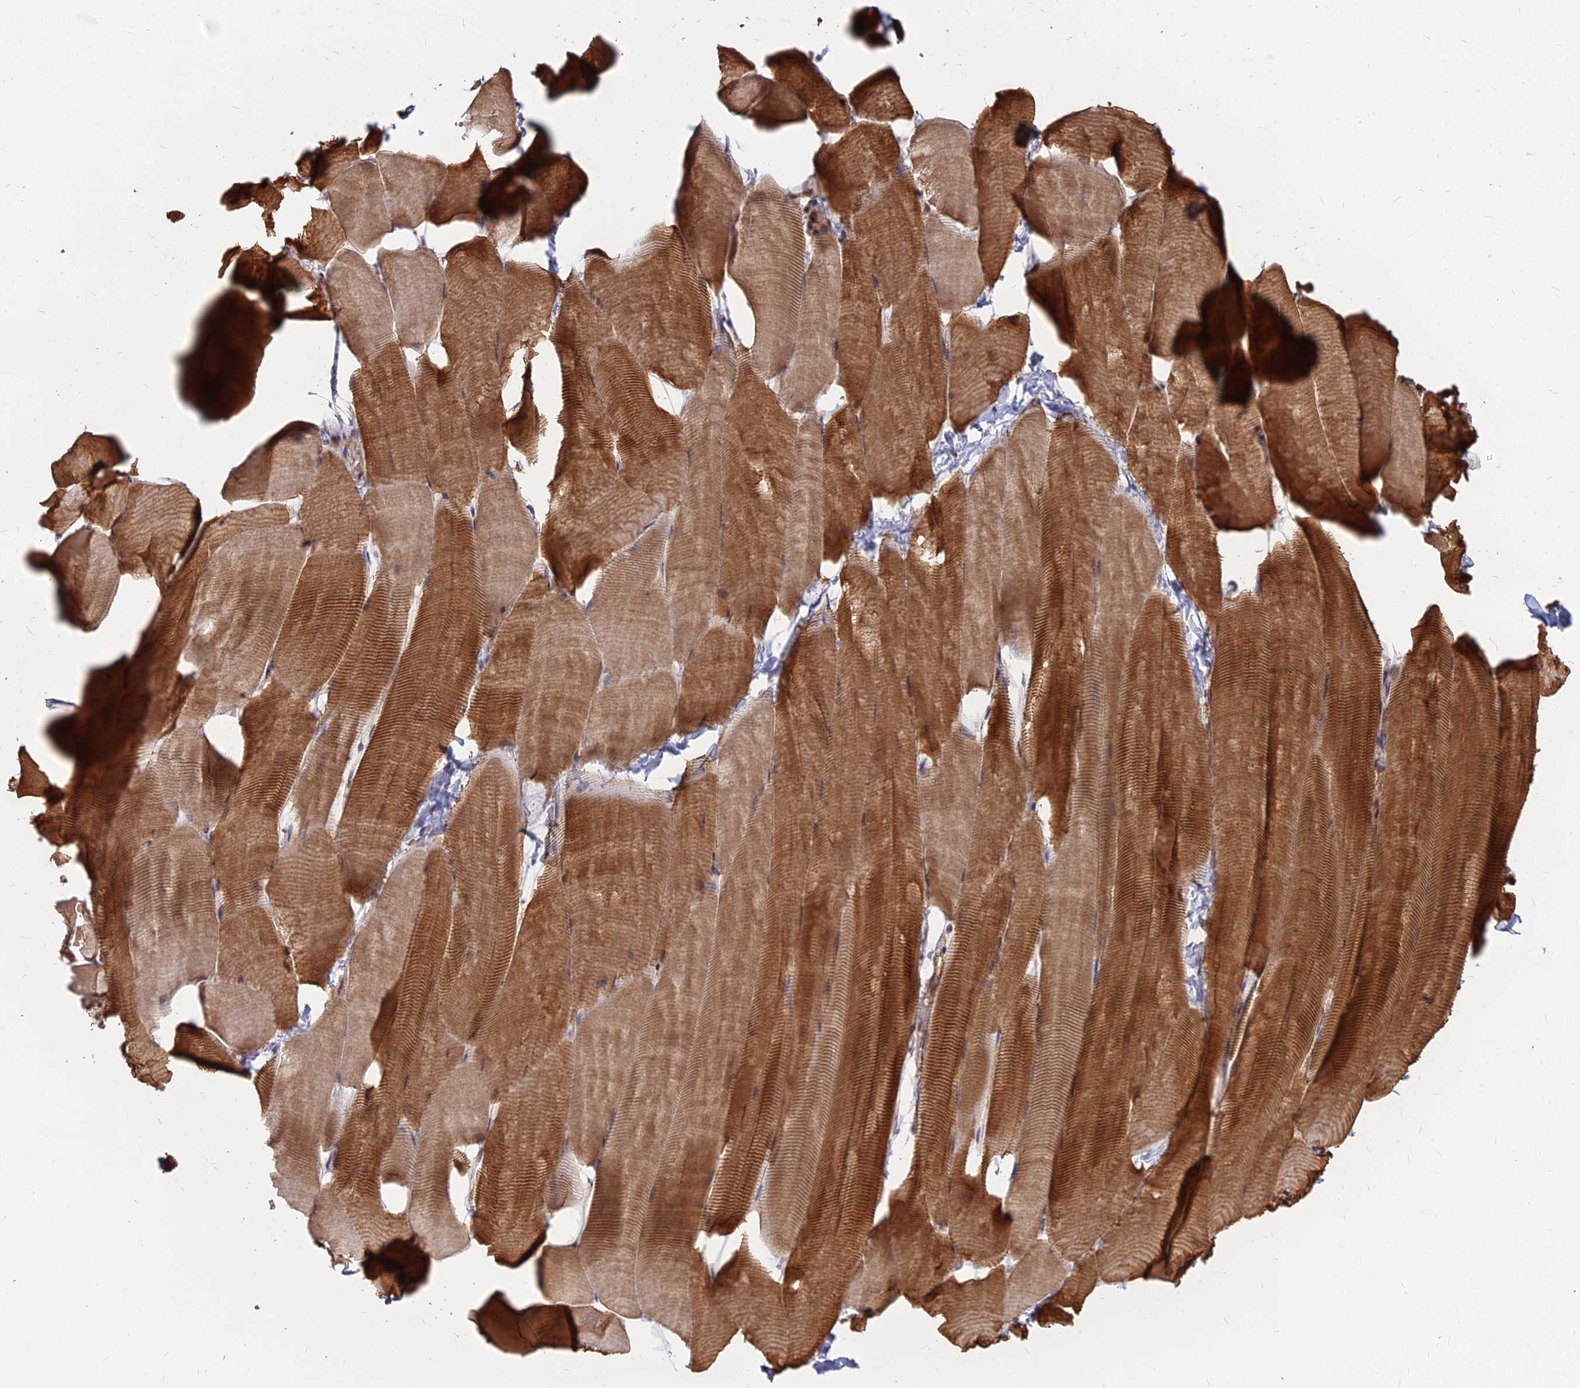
{"staining": {"intensity": "strong", "quantity": "25%-75%", "location": "cytoplasmic/membranous,nuclear"}, "tissue": "skeletal muscle", "cell_type": "Myocytes", "image_type": "normal", "snomed": [{"axis": "morphology", "description": "Normal tissue, NOS"}, {"axis": "topography", "description": "Skeletal muscle"}], "caption": "High-magnification brightfield microscopy of unremarkable skeletal muscle stained with DAB (3,3'-diaminobenzidine) (brown) and counterstained with hematoxylin (blue). myocytes exhibit strong cytoplasmic/membranous,nuclear staining is present in approximately25%-75% of cells.", "gene": "YJU2", "patient": {"sex": "male", "age": 25}}